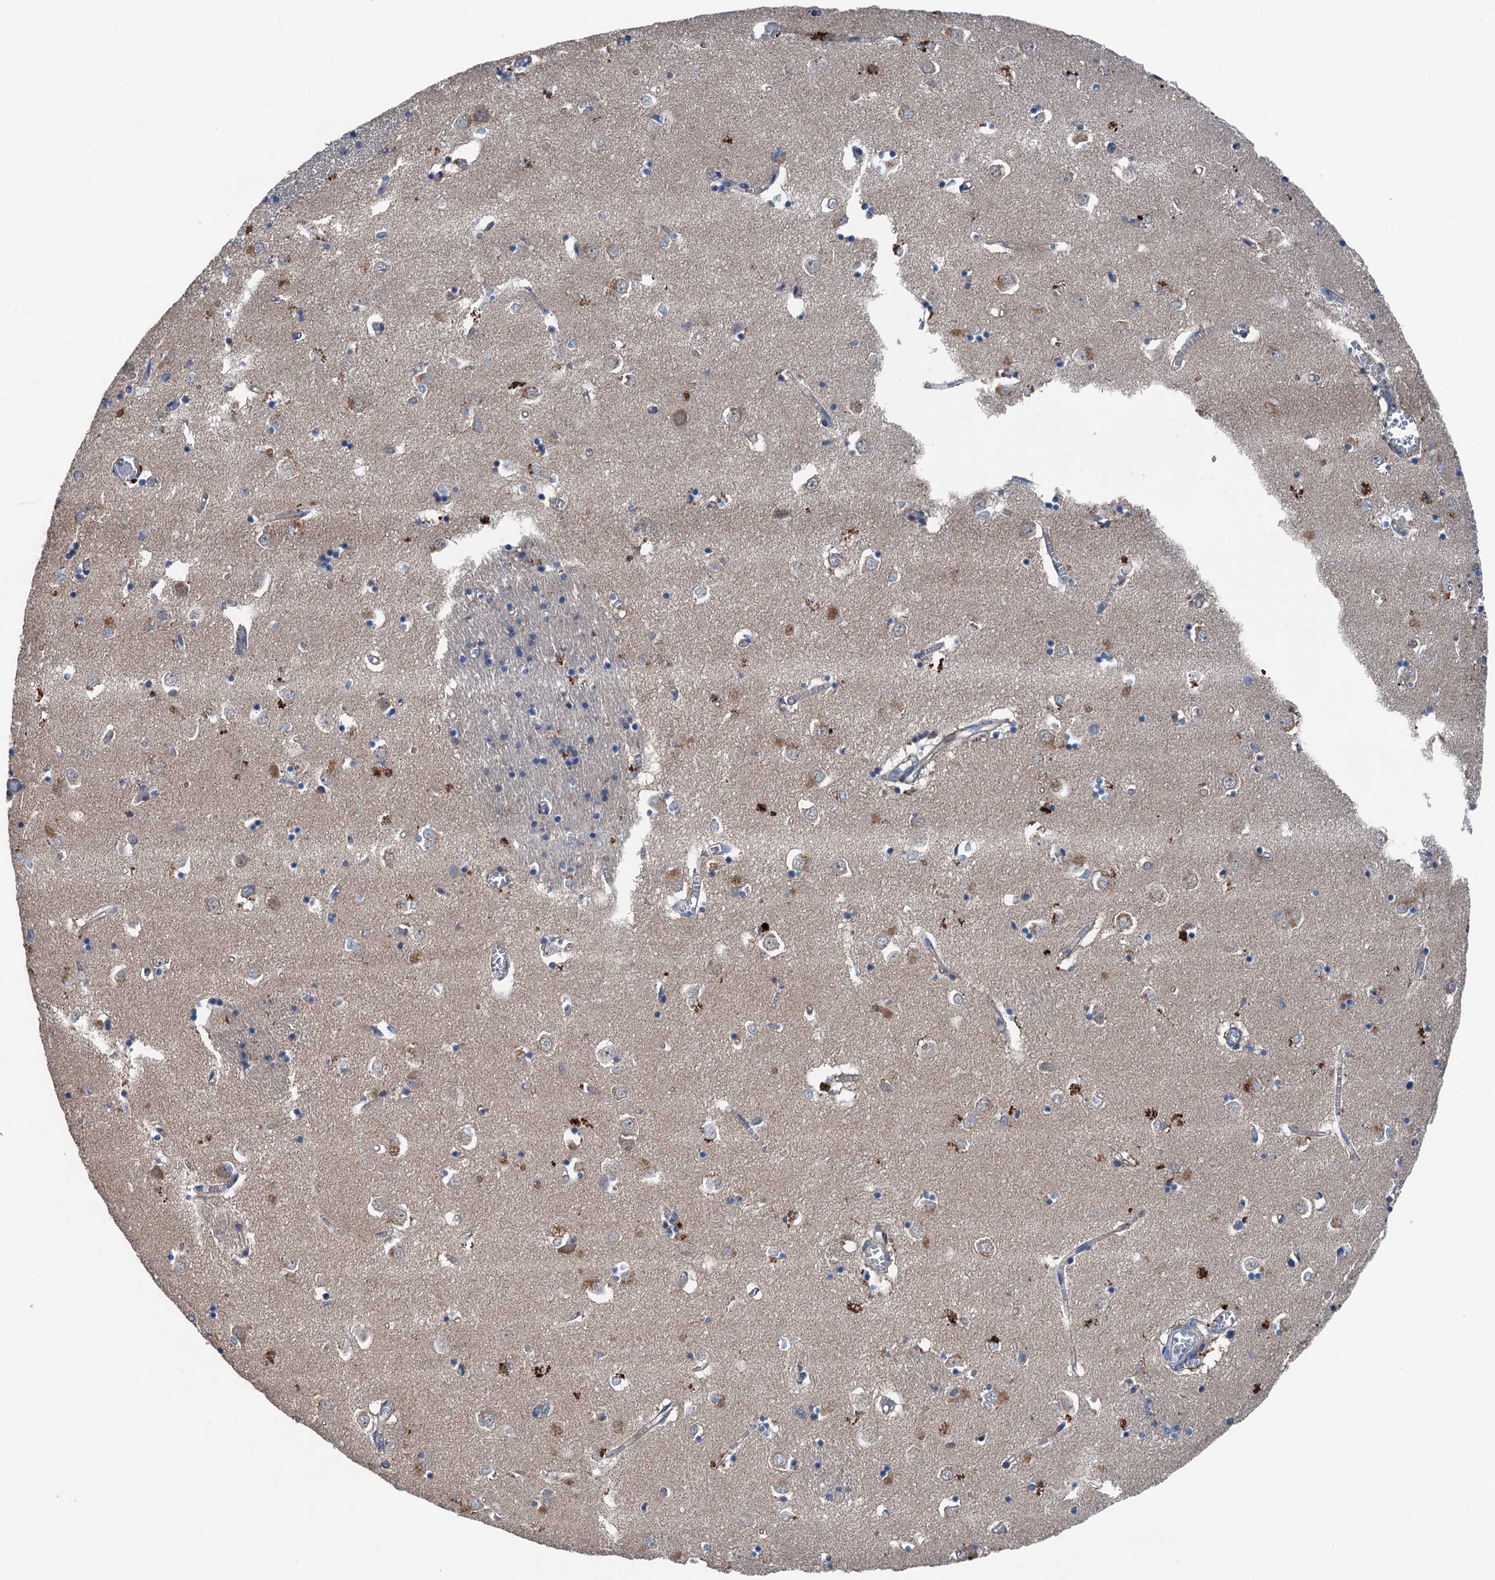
{"staining": {"intensity": "weak", "quantity": "<25%", "location": "cytoplasmic/membranous"}, "tissue": "caudate", "cell_type": "Glial cells", "image_type": "normal", "snomed": [{"axis": "morphology", "description": "Normal tissue, NOS"}, {"axis": "topography", "description": "Lateral ventricle wall"}], "caption": "Image shows no protein staining in glial cells of unremarkable caudate.", "gene": "SLC2A10", "patient": {"sex": "male", "age": 70}}